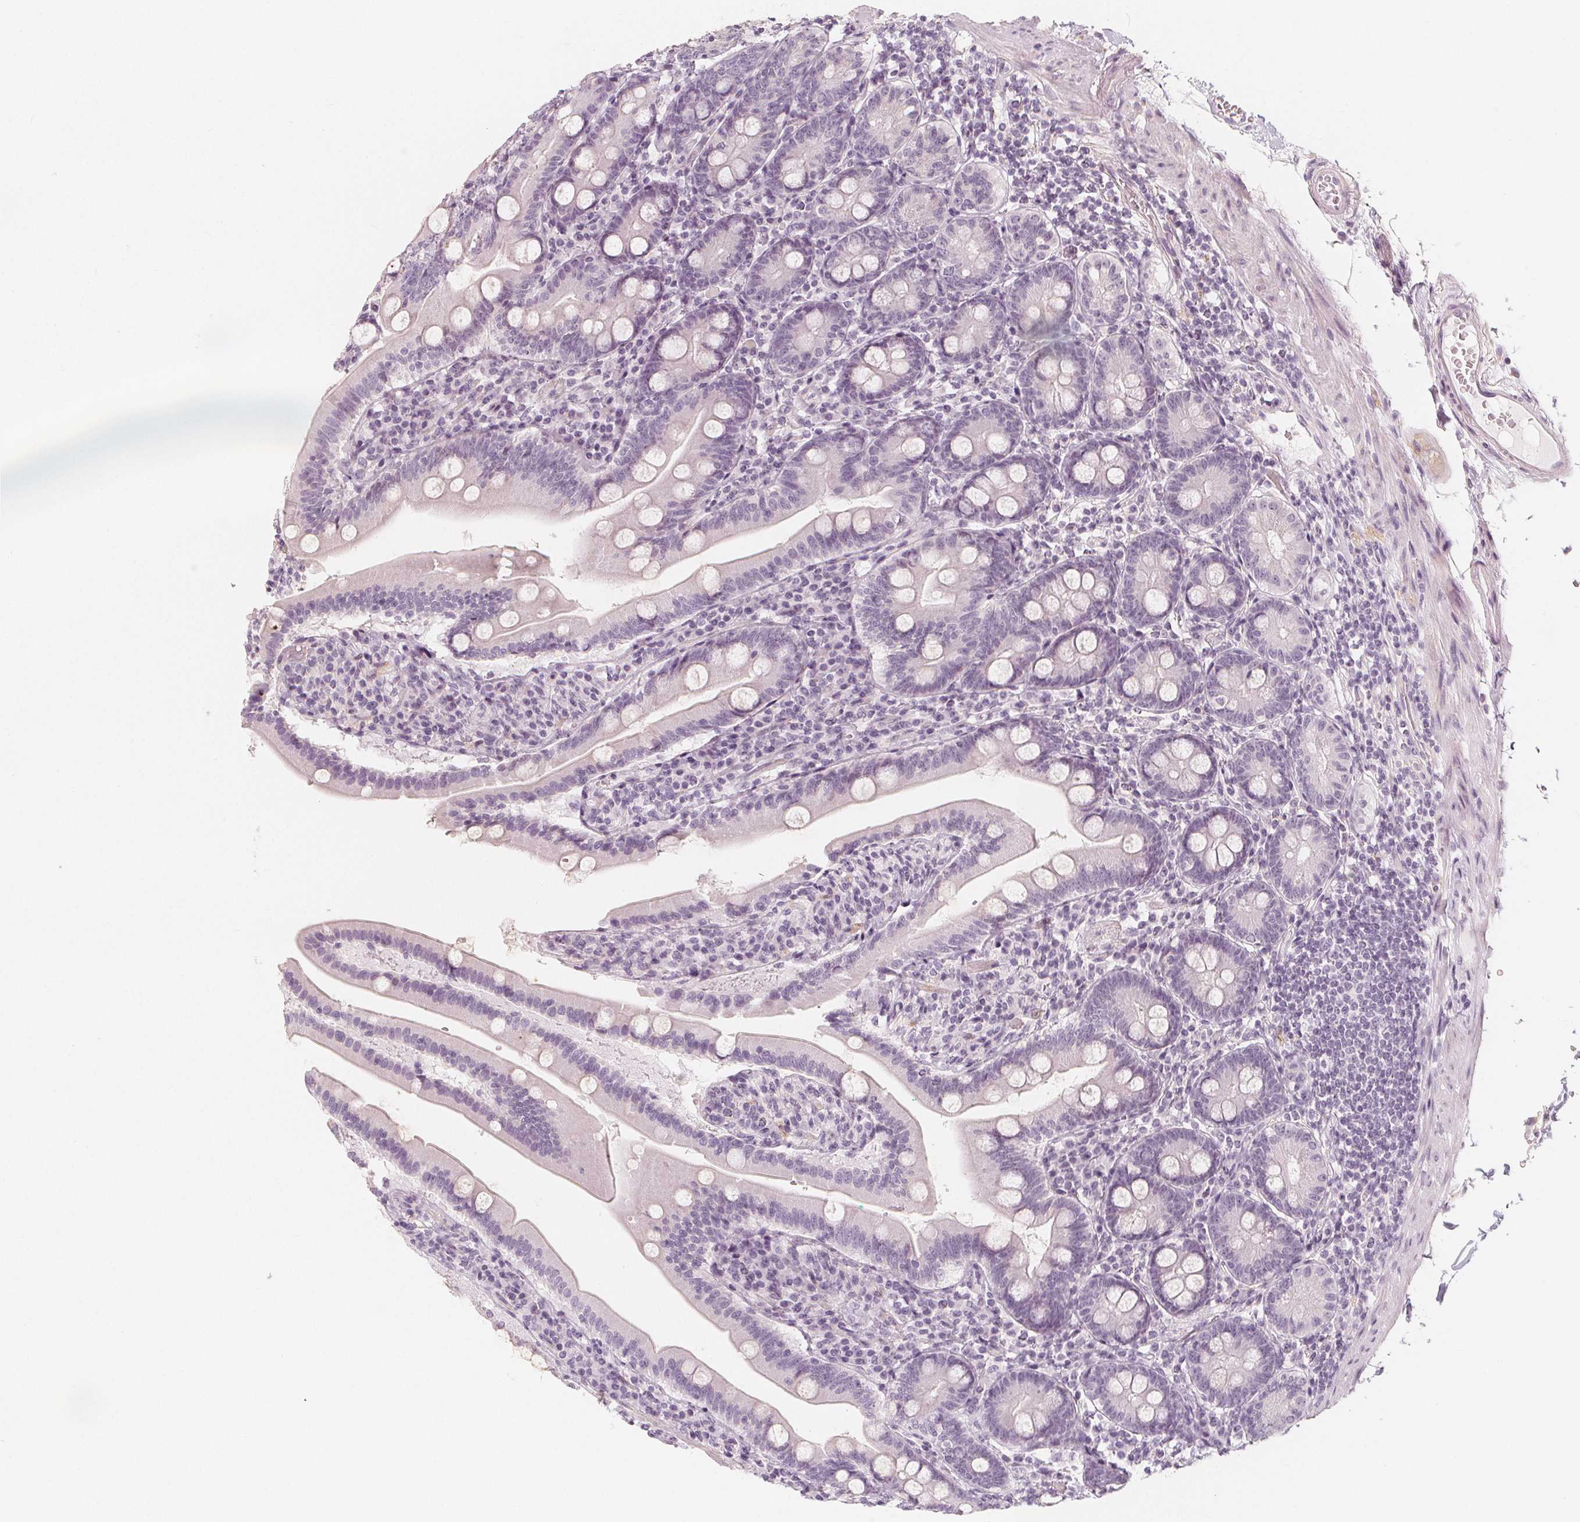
{"staining": {"intensity": "negative", "quantity": "none", "location": "none"}, "tissue": "duodenum", "cell_type": "Glandular cells", "image_type": "normal", "snomed": [{"axis": "morphology", "description": "Normal tissue, NOS"}, {"axis": "topography", "description": "Duodenum"}], "caption": "IHC image of benign duodenum: human duodenum stained with DAB (3,3'-diaminobenzidine) displays no significant protein expression in glandular cells.", "gene": "MAP1A", "patient": {"sex": "female", "age": 67}}